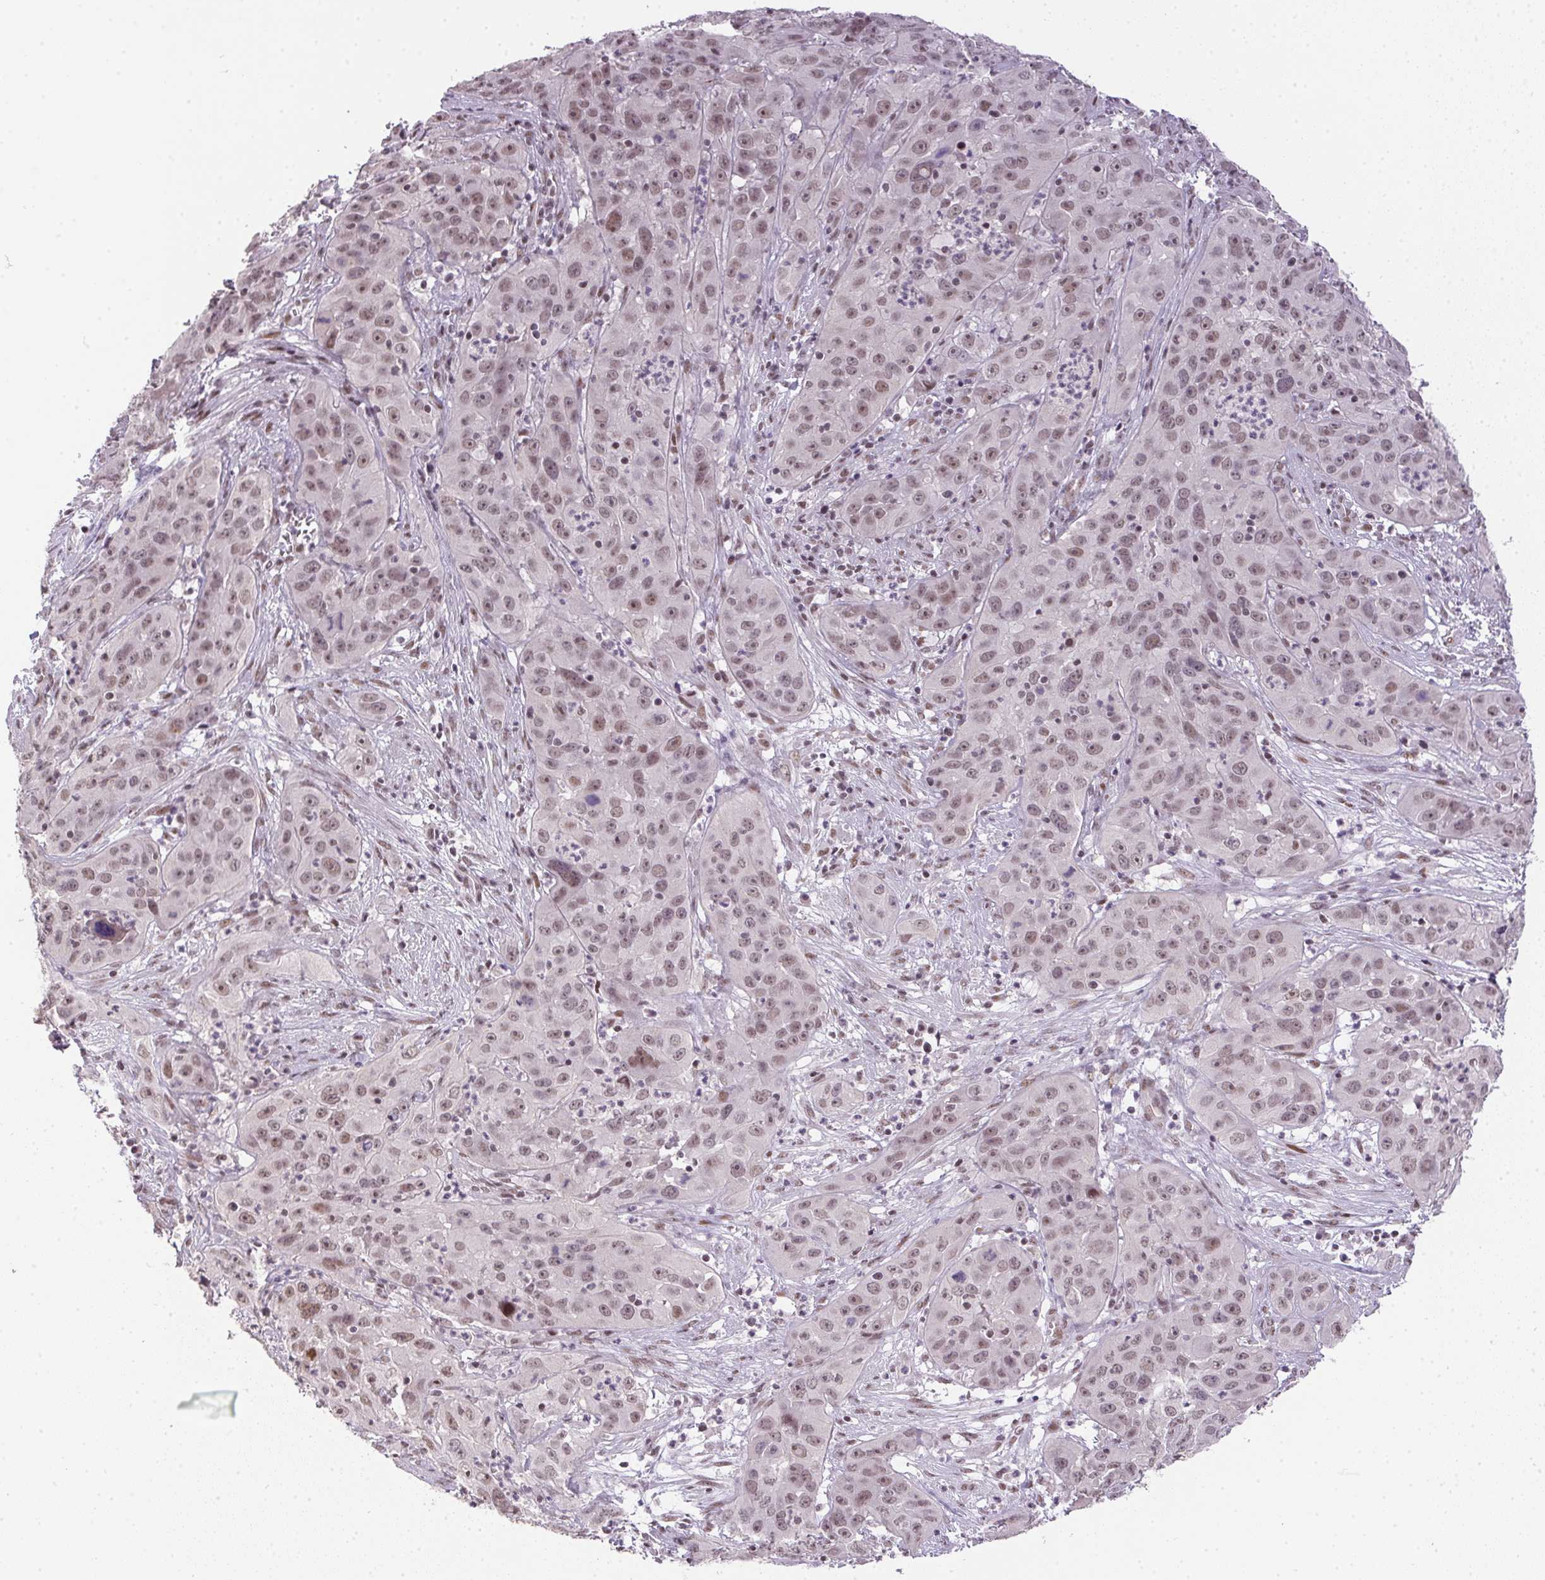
{"staining": {"intensity": "moderate", "quantity": ">75%", "location": "nuclear"}, "tissue": "cervical cancer", "cell_type": "Tumor cells", "image_type": "cancer", "snomed": [{"axis": "morphology", "description": "Squamous cell carcinoma, NOS"}, {"axis": "topography", "description": "Cervix"}], "caption": "Immunohistochemistry staining of squamous cell carcinoma (cervical), which exhibits medium levels of moderate nuclear expression in about >75% of tumor cells indicating moderate nuclear protein staining. The staining was performed using DAB (brown) for protein detection and nuclei were counterstained in hematoxylin (blue).", "gene": "KDM4D", "patient": {"sex": "female", "age": 32}}